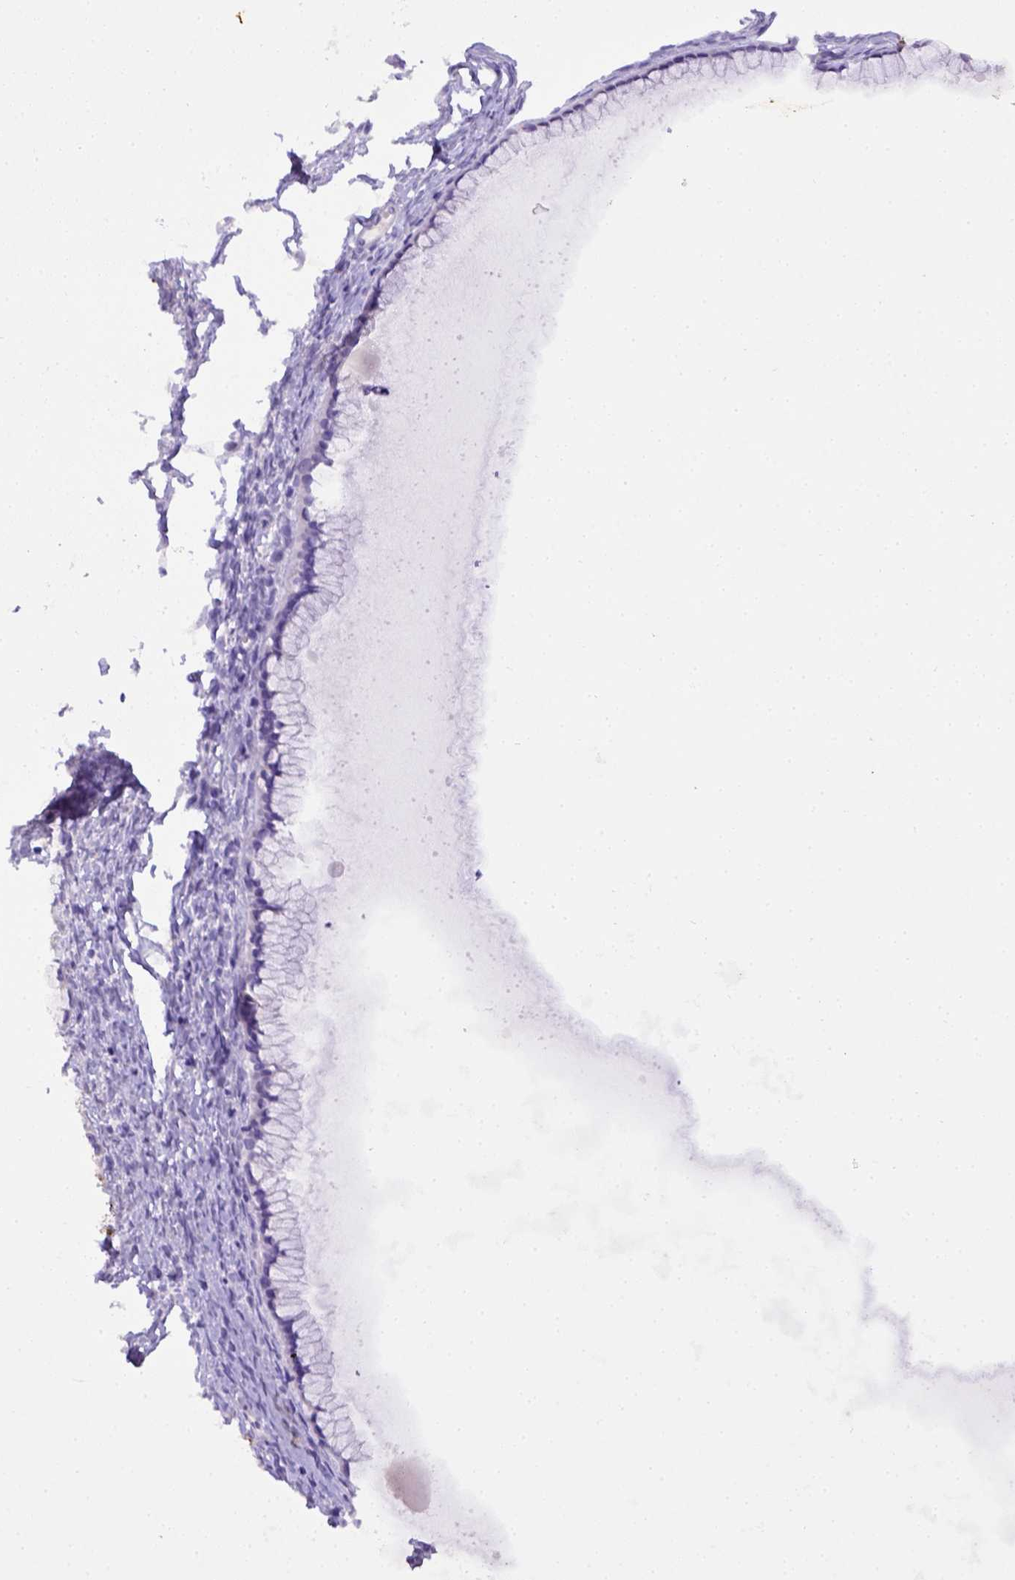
{"staining": {"intensity": "negative", "quantity": "none", "location": "none"}, "tissue": "ovarian cancer", "cell_type": "Tumor cells", "image_type": "cancer", "snomed": [{"axis": "morphology", "description": "Cystadenocarcinoma, mucinous, NOS"}, {"axis": "topography", "description": "Ovary"}], "caption": "Tumor cells show no significant expression in mucinous cystadenocarcinoma (ovarian). (Brightfield microscopy of DAB (3,3'-diaminobenzidine) immunohistochemistry (IHC) at high magnification).", "gene": "B3GAT1", "patient": {"sex": "female", "age": 41}}